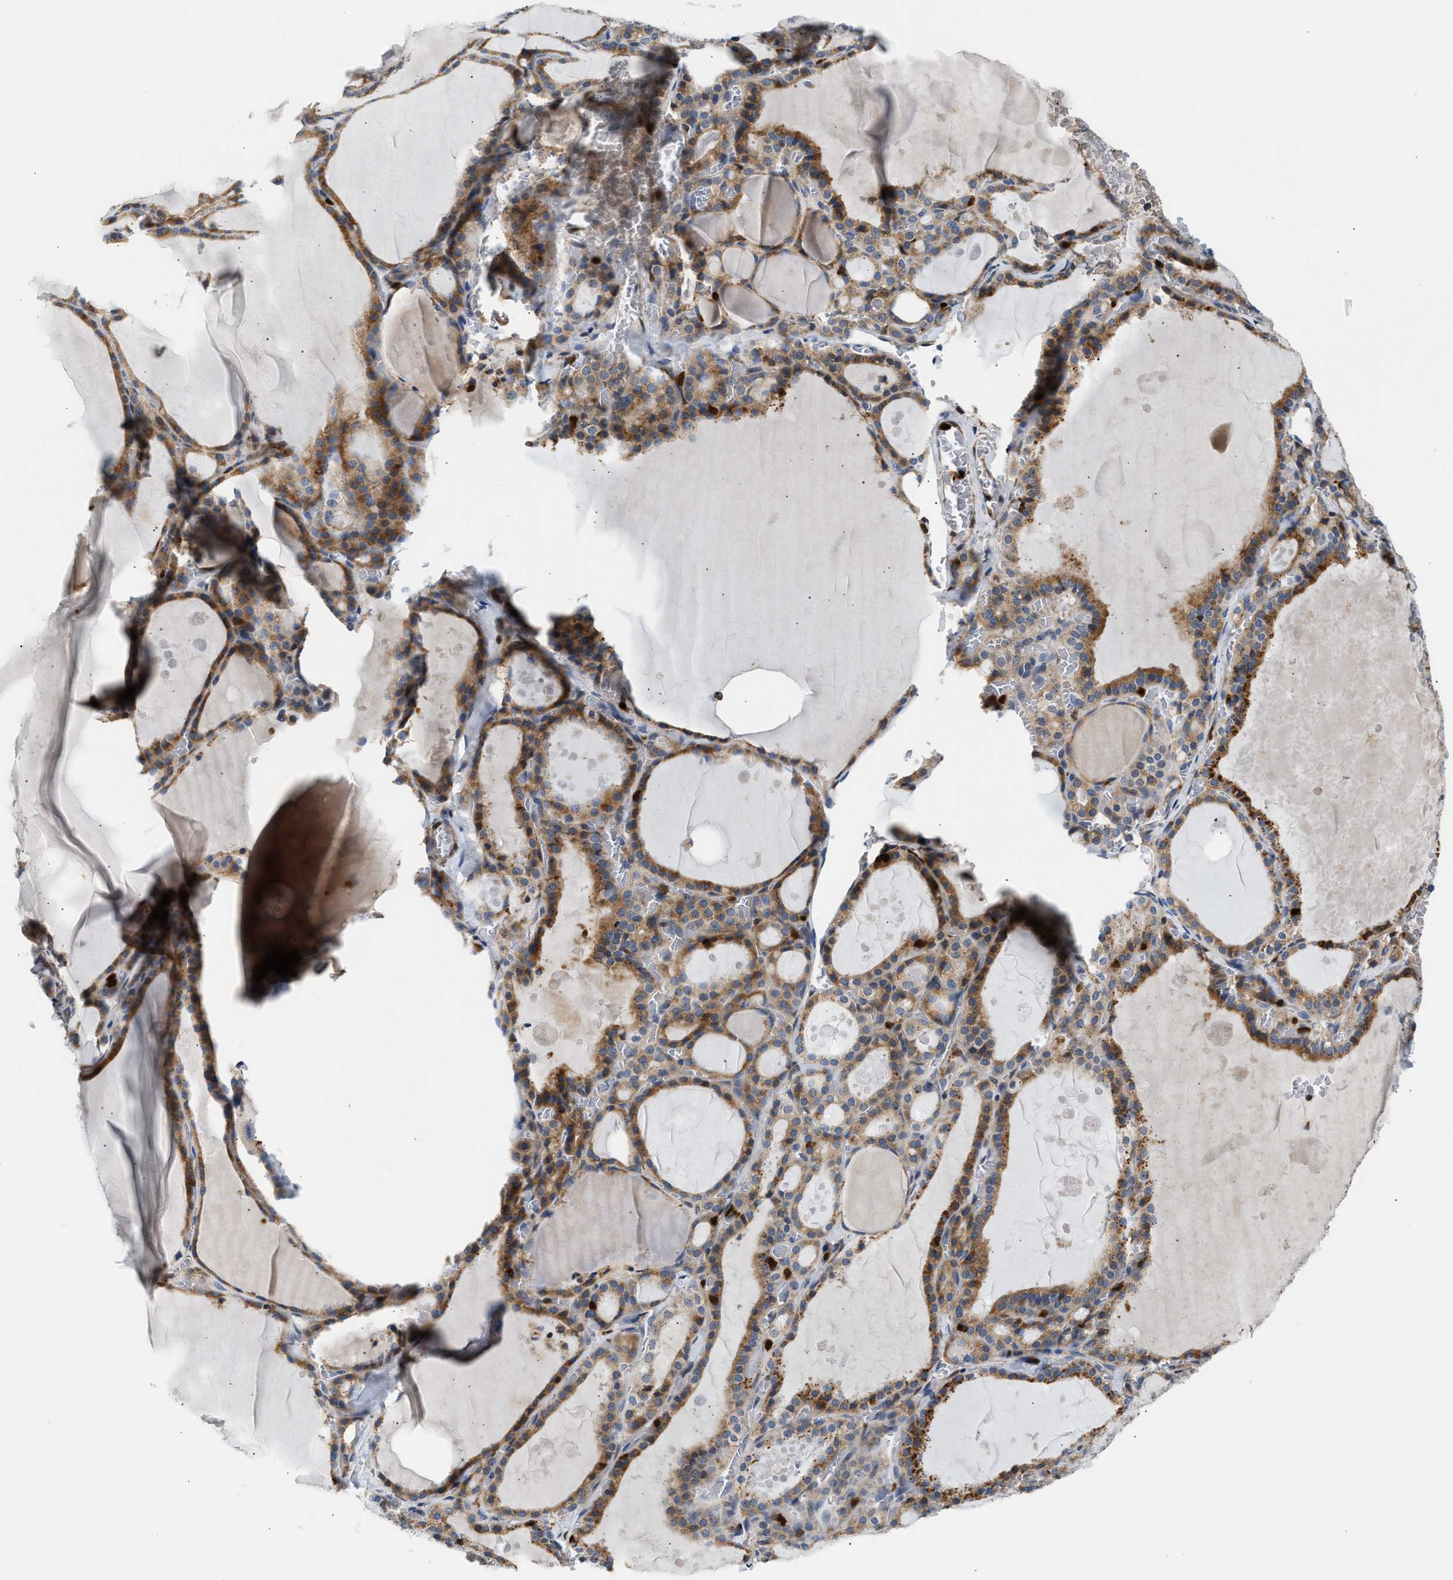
{"staining": {"intensity": "moderate", "quantity": ">75%", "location": "cytoplasmic/membranous"}, "tissue": "thyroid gland", "cell_type": "Glandular cells", "image_type": "normal", "snomed": [{"axis": "morphology", "description": "Normal tissue, NOS"}, {"axis": "topography", "description": "Thyroid gland"}], "caption": "Thyroid gland stained with IHC shows moderate cytoplasmic/membranous positivity in approximately >75% of glandular cells.", "gene": "SLIT2", "patient": {"sex": "male", "age": 56}}